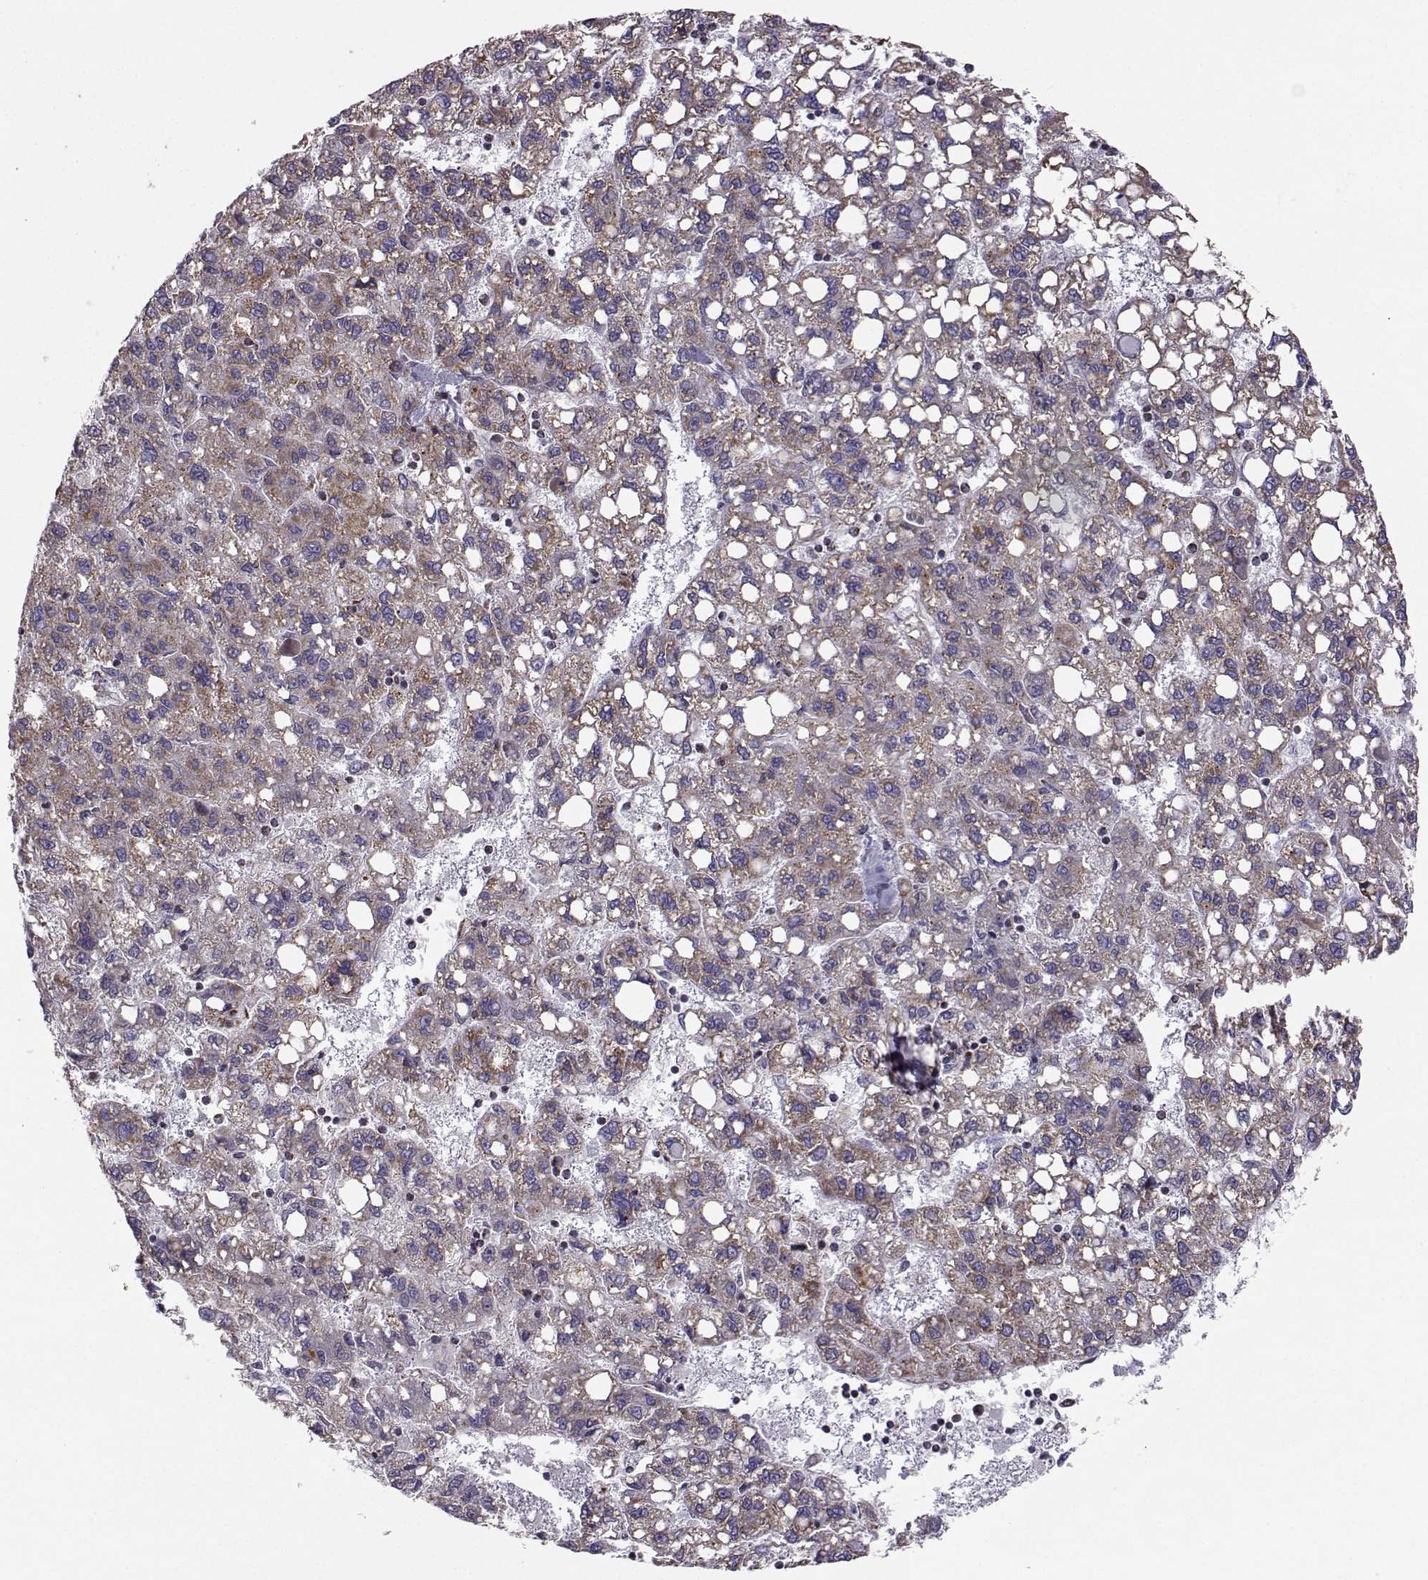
{"staining": {"intensity": "moderate", "quantity": "25%-75%", "location": "cytoplasmic/membranous"}, "tissue": "liver cancer", "cell_type": "Tumor cells", "image_type": "cancer", "snomed": [{"axis": "morphology", "description": "Carcinoma, Hepatocellular, NOS"}, {"axis": "topography", "description": "Liver"}], "caption": "Protein staining demonstrates moderate cytoplasmic/membranous positivity in approximately 25%-75% of tumor cells in liver hepatocellular carcinoma.", "gene": "NECAB3", "patient": {"sex": "female", "age": 82}}